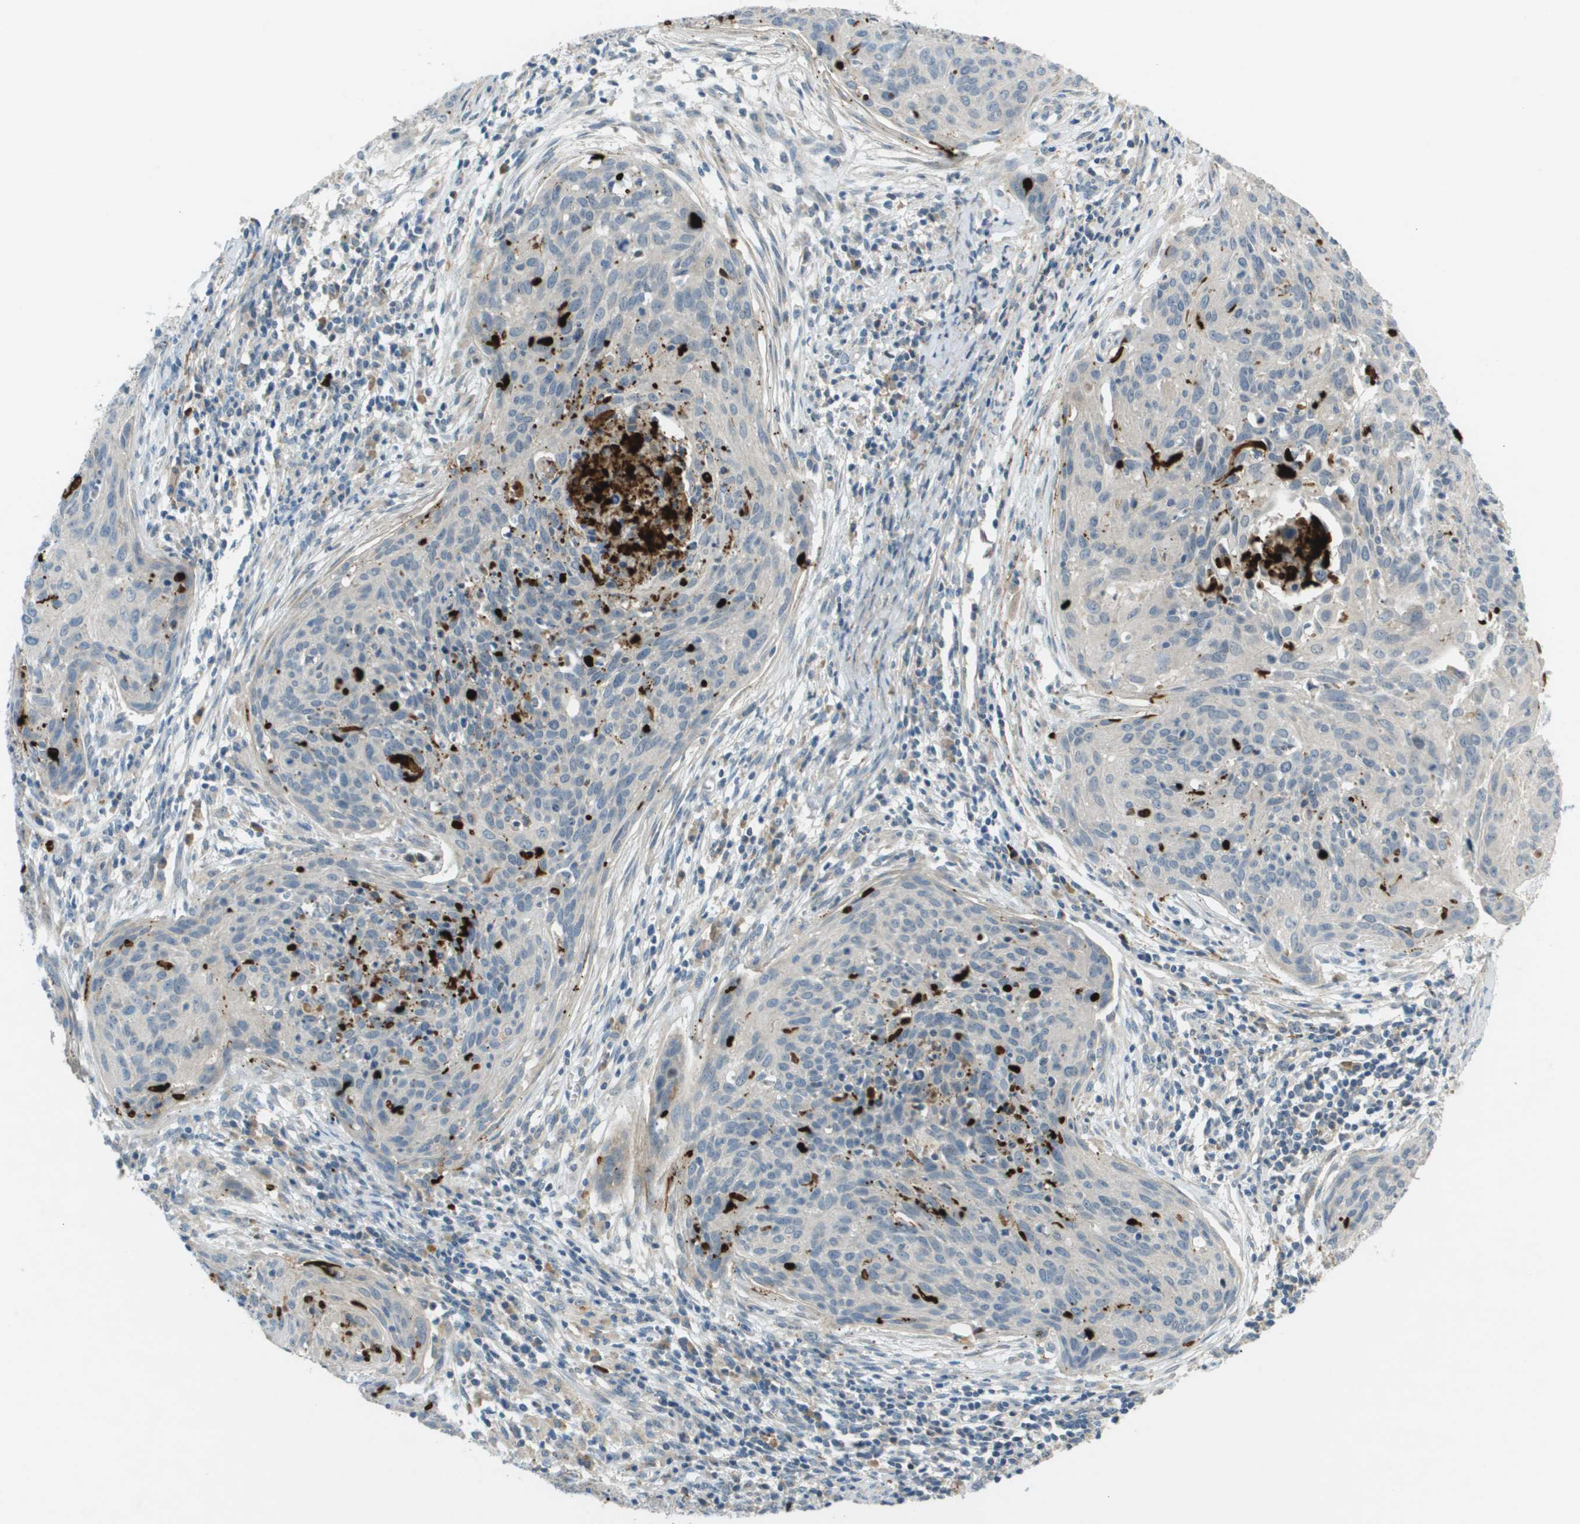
{"staining": {"intensity": "negative", "quantity": "none", "location": "none"}, "tissue": "cervical cancer", "cell_type": "Tumor cells", "image_type": "cancer", "snomed": [{"axis": "morphology", "description": "Squamous cell carcinoma, NOS"}, {"axis": "topography", "description": "Cervix"}], "caption": "Immunohistochemistry histopathology image of neoplastic tissue: squamous cell carcinoma (cervical) stained with DAB (3,3'-diaminobenzidine) displays no significant protein staining in tumor cells.", "gene": "VTN", "patient": {"sex": "female", "age": 38}}